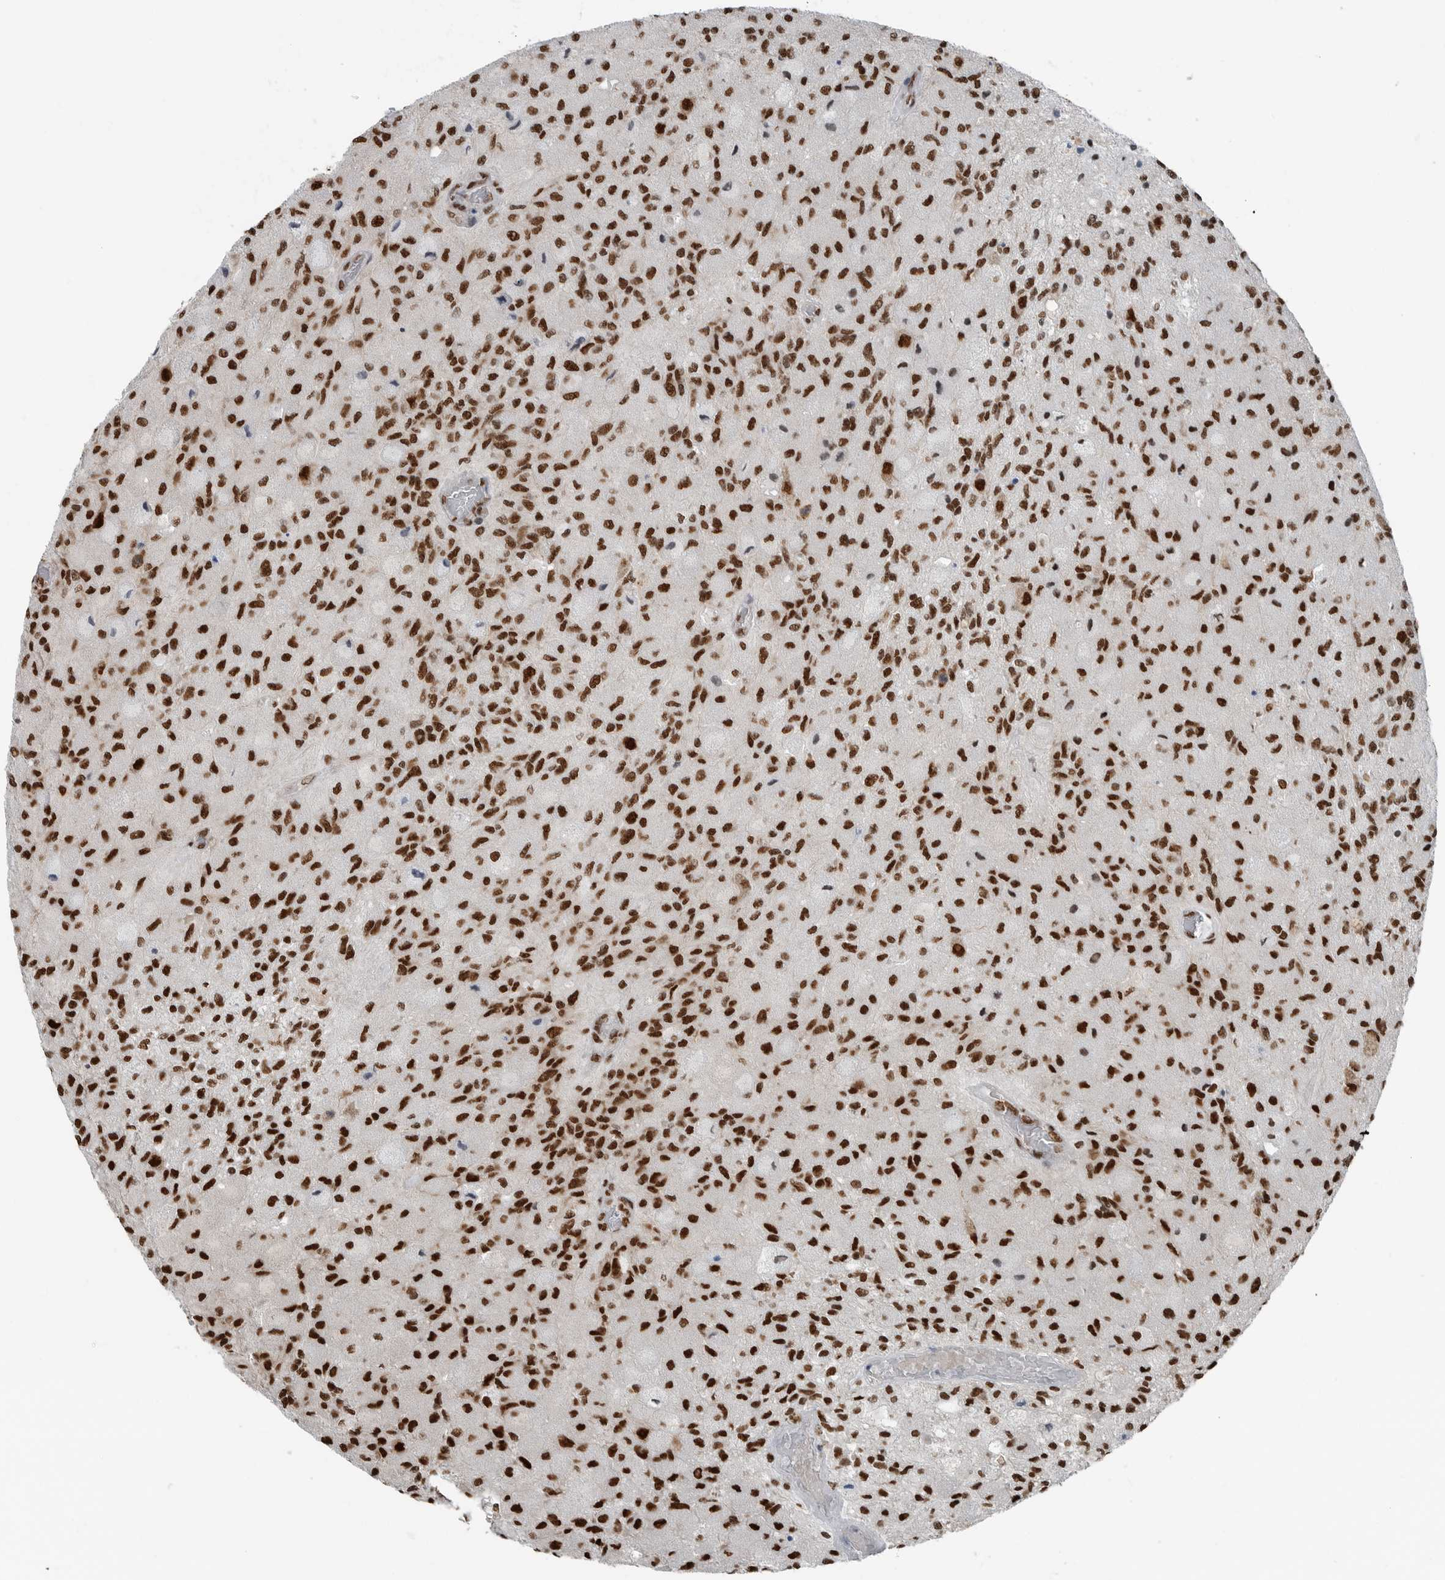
{"staining": {"intensity": "strong", "quantity": ">75%", "location": "nuclear"}, "tissue": "glioma", "cell_type": "Tumor cells", "image_type": "cancer", "snomed": [{"axis": "morphology", "description": "Normal tissue, NOS"}, {"axis": "morphology", "description": "Glioma, malignant, High grade"}, {"axis": "topography", "description": "Cerebral cortex"}], "caption": "Protein staining of high-grade glioma (malignant) tissue displays strong nuclear staining in about >75% of tumor cells.", "gene": "BLZF1", "patient": {"sex": "male", "age": 77}}